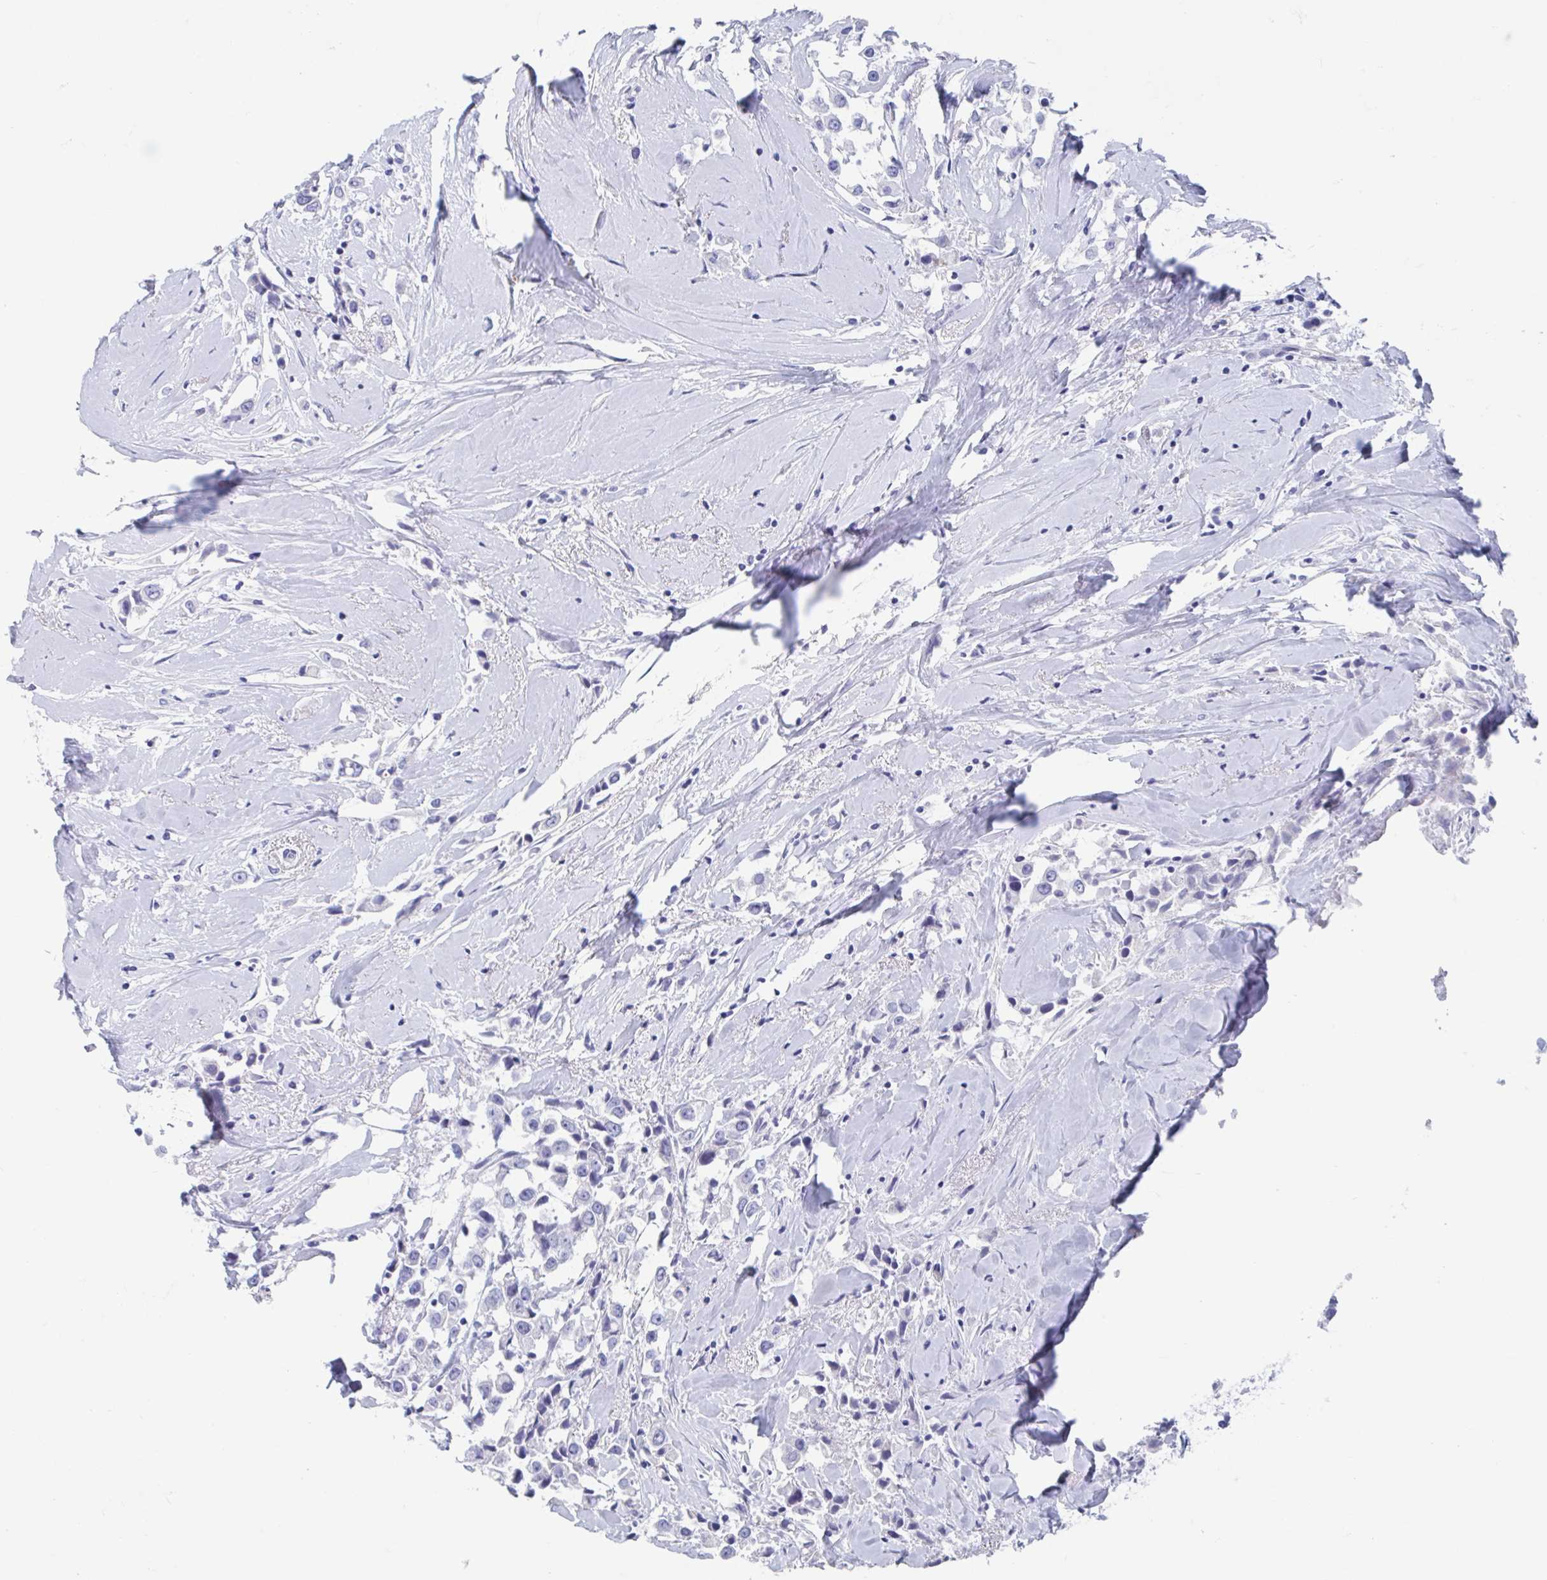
{"staining": {"intensity": "negative", "quantity": "none", "location": "none"}, "tissue": "breast cancer", "cell_type": "Tumor cells", "image_type": "cancer", "snomed": [{"axis": "morphology", "description": "Duct carcinoma"}, {"axis": "topography", "description": "Breast"}], "caption": "Immunohistochemistry (IHC) of invasive ductal carcinoma (breast) exhibits no expression in tumor cells.", "gene": "SHCBP1L", "patient": {"sex": "female", "age": 61}}